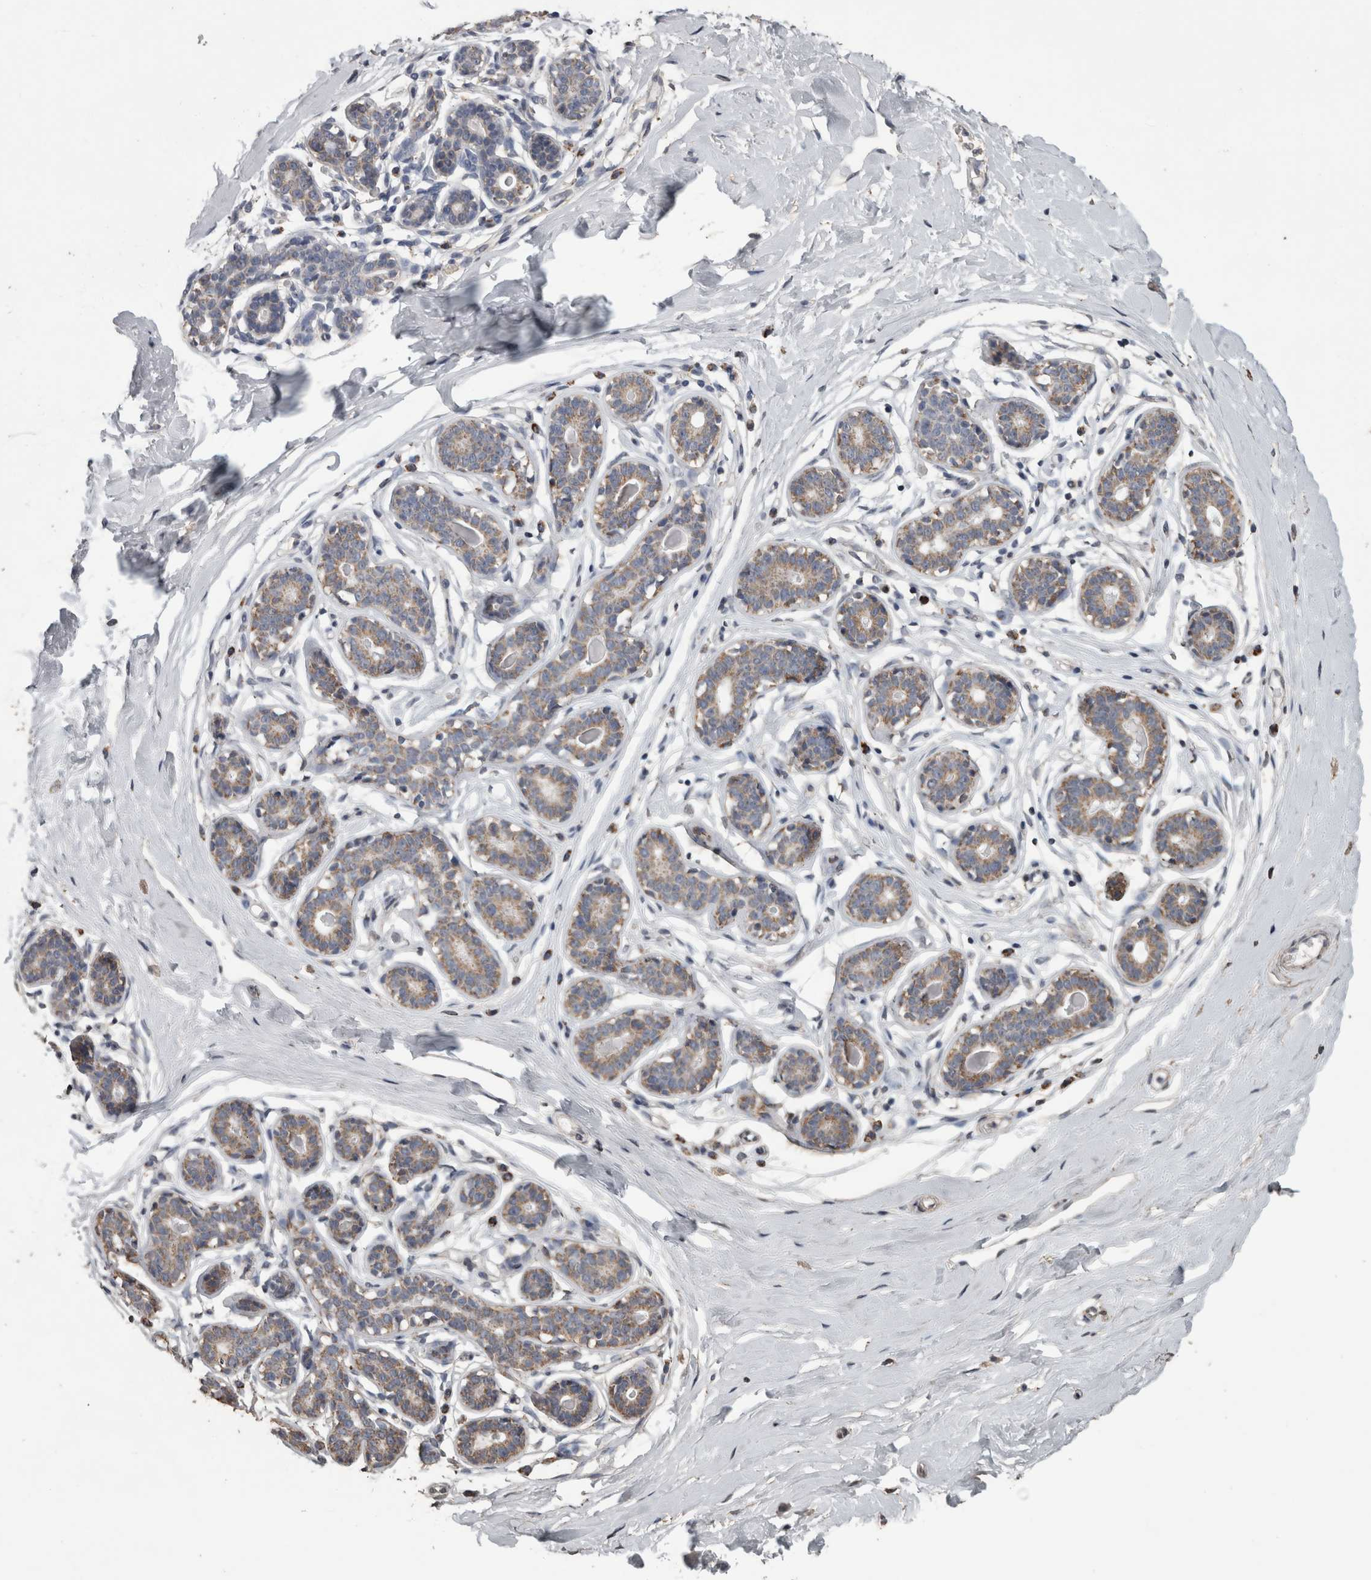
{"staining": {"intensity": "weak", "quantity": ">75%", "location": "cytoplasmic/membranous"}, "tissue": "breast", "cell_type": "Adipocytes", "image_type": "normal", "snomed": [{"axis": "morphology", "description": "Normal tissue, NOS"}, {"axis": "topography", "description": "Breast"}], "caption": "Immunohistochemical staining of unremarkable breast demonstrates low levels of weak cytoplasmic/membranous staining in approximately >75% of adipocytes. The protein is stained brown, and the nuclei are stained in blue (DAB IHC with brightfield microscopy, high magnification).", "gene": "ACADM", "patient": {"sex": "female", "age": 23}}